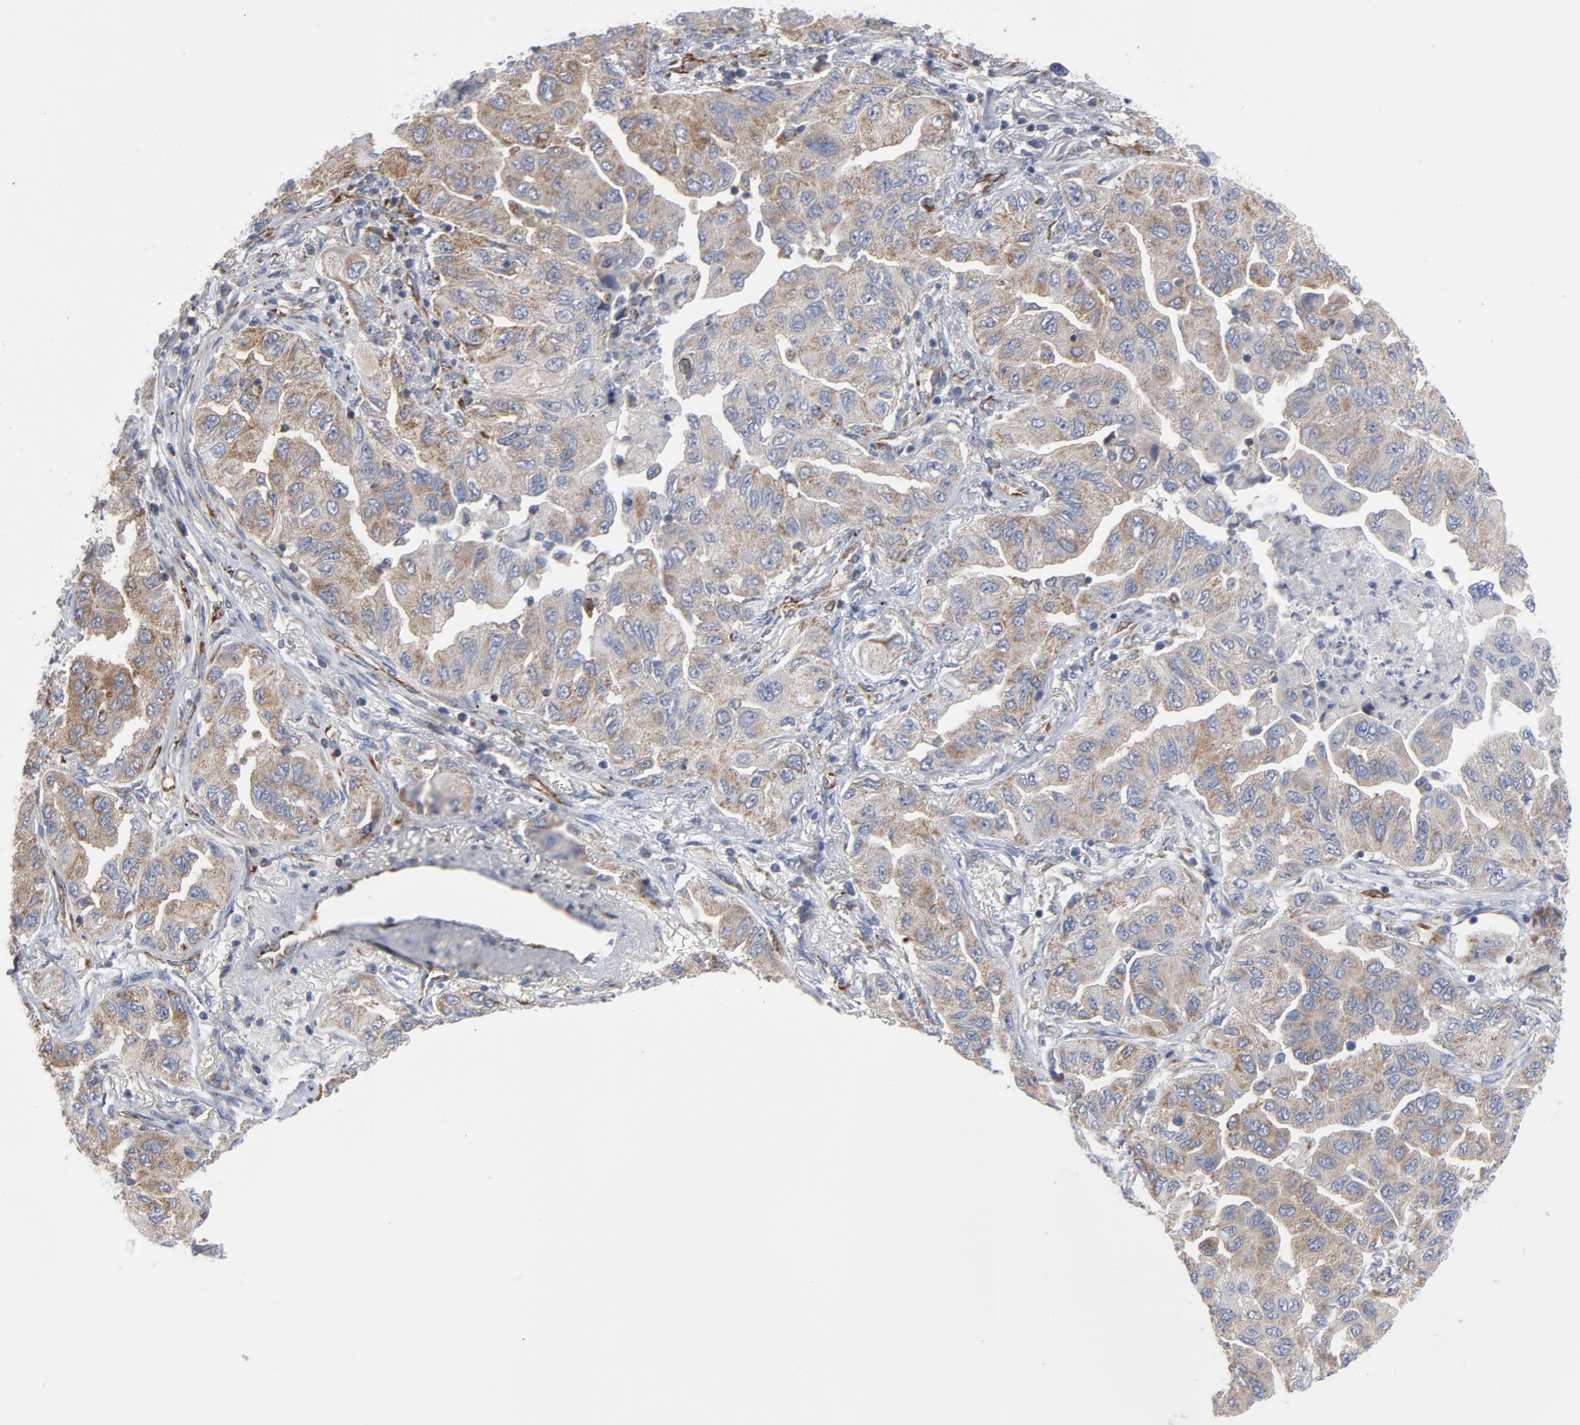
{"staining": {"intensity": "weak", "quantity": ">75%", "location": "cytoplasmic/membranous"}, "tissue": "lung cancer", "cell_type": "Tumor cells", "image_type": "cancer", "snomed": [{"axis": "morphology", "description": "Adenocarcinoma, NOS"}, {"axis": "topography", "description": "Lung"}], "caption": "Lung cancer (adenocarcinoma) was stained to show a protein in brown. There is low levels of weak cytoplasmic/membranous positivity in about >75% of tumor cells. The staining is performed using DAB brown chromogen to label protein expression. The nuclei are counter-stained blue using hematoxylin.", "gene": "OXA1L", "patient": {"sex": "female", "age": 65}}